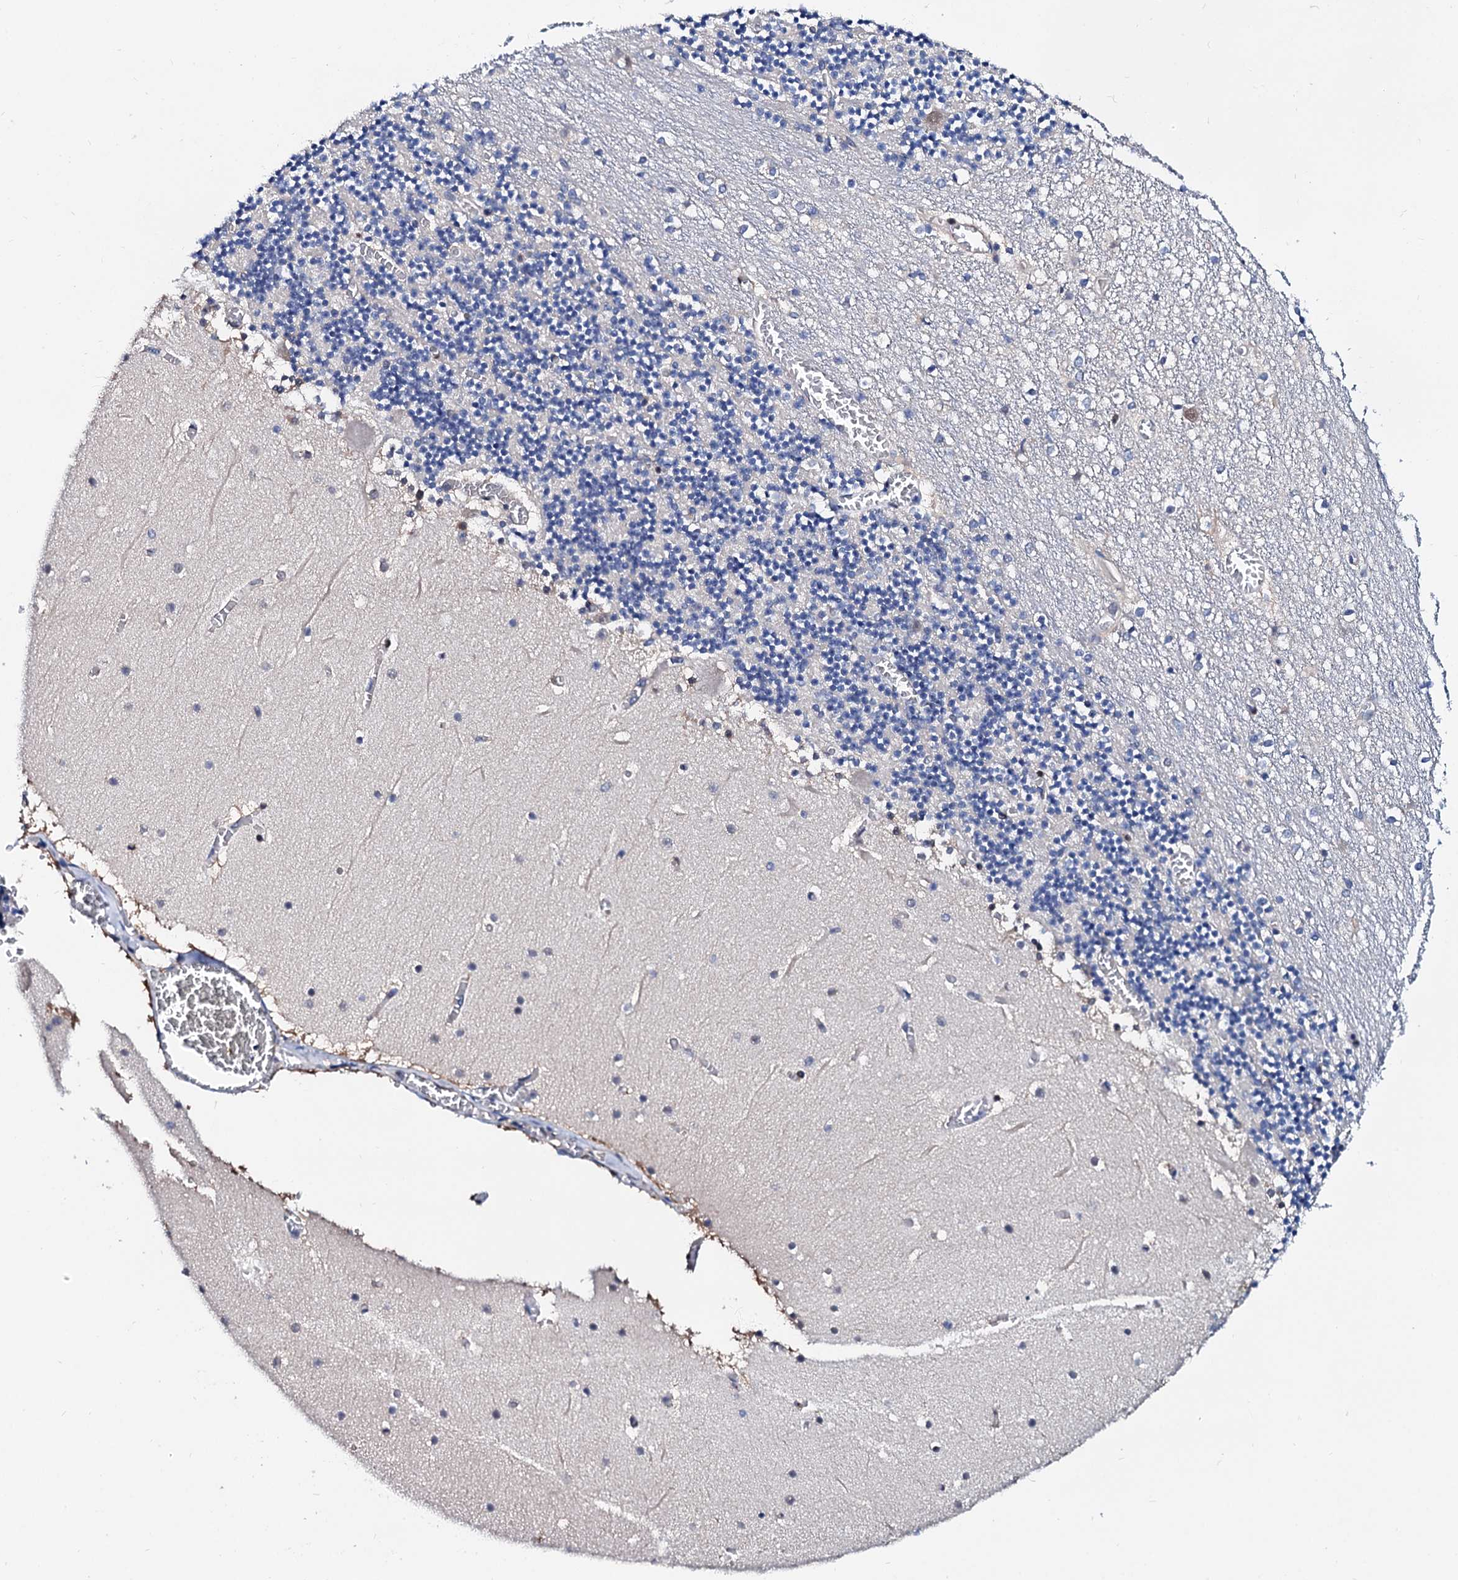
{"staining": {"intensity": "negative", "quantity": "none", "location": "none"}, "tissue": "cerebellum", "cell_type": "Cells in granular layer", "image_type": "normal", "snomed": [{"axis": "morphology", "description": "Normal tissue, NOS"}, {"axis": "topography", "description": "Cerebellum"}], "caption": "Immunohistochemistry (IHC) of unremarkable cerebellum shows no expression in cells in granular layer.", "gene": "CSN2", "patient": {"sex": "female", "age": 28}}